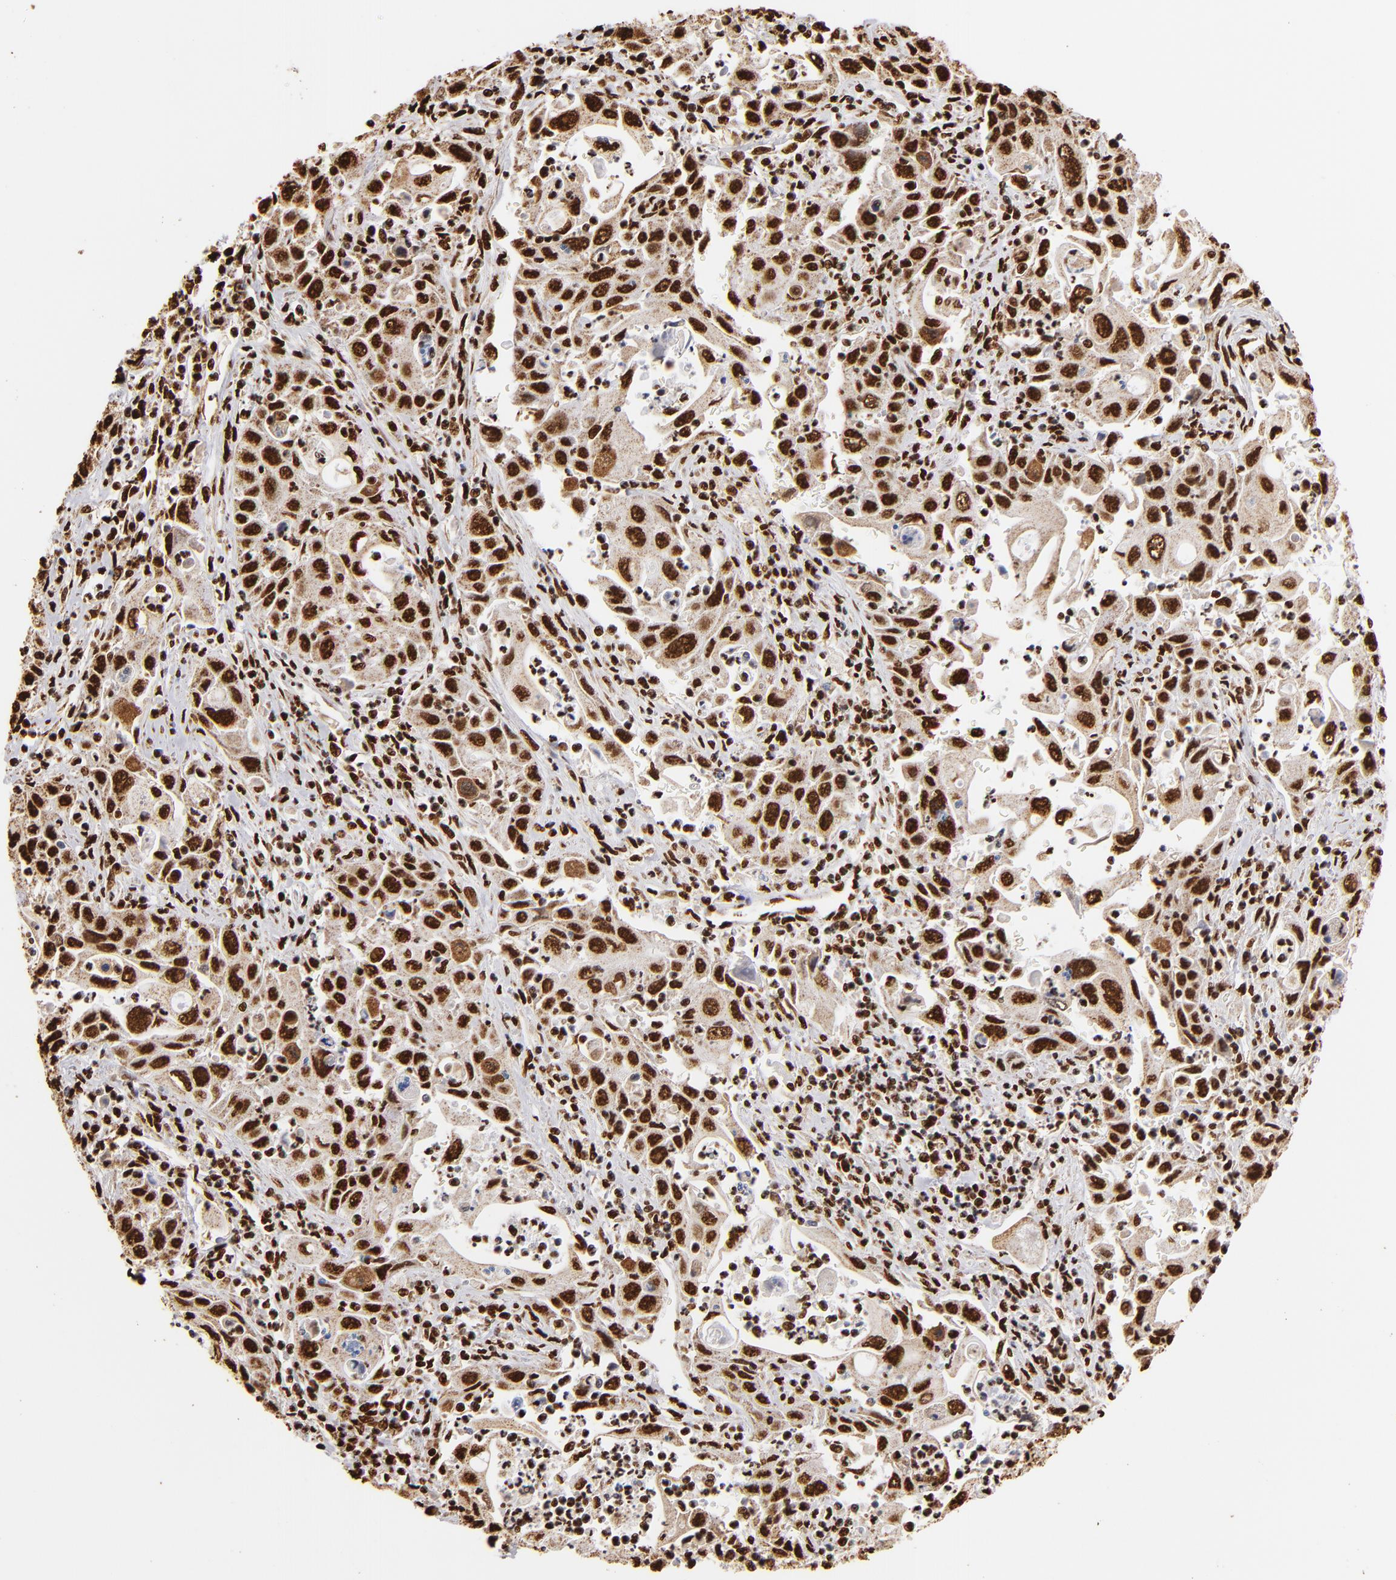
{"staining": {"intensity": "strong", "quantity": ">75%", "location": "nuclear"}, "tissue": "pancreatic cancer", "cell_type": "Tumor cells", "image_type": "cancer", "snomed": [{"axis": "morphology", "description": "Adenocarcinoma, NOS"}, {"axis": "topography", "description": "Pancreas"}], "caption": "IHC of pancreatic cancer (adenocarcinoma) demonstrates high levels of strong nuclear positivity in about >75% of tumor cells. (Stains: DAB in brown, nuclei in blue, Microscopy: brightfield microscopy at high magnification).", "gene": "ILF3", "patient": {"sex": "male", "age": 70}}